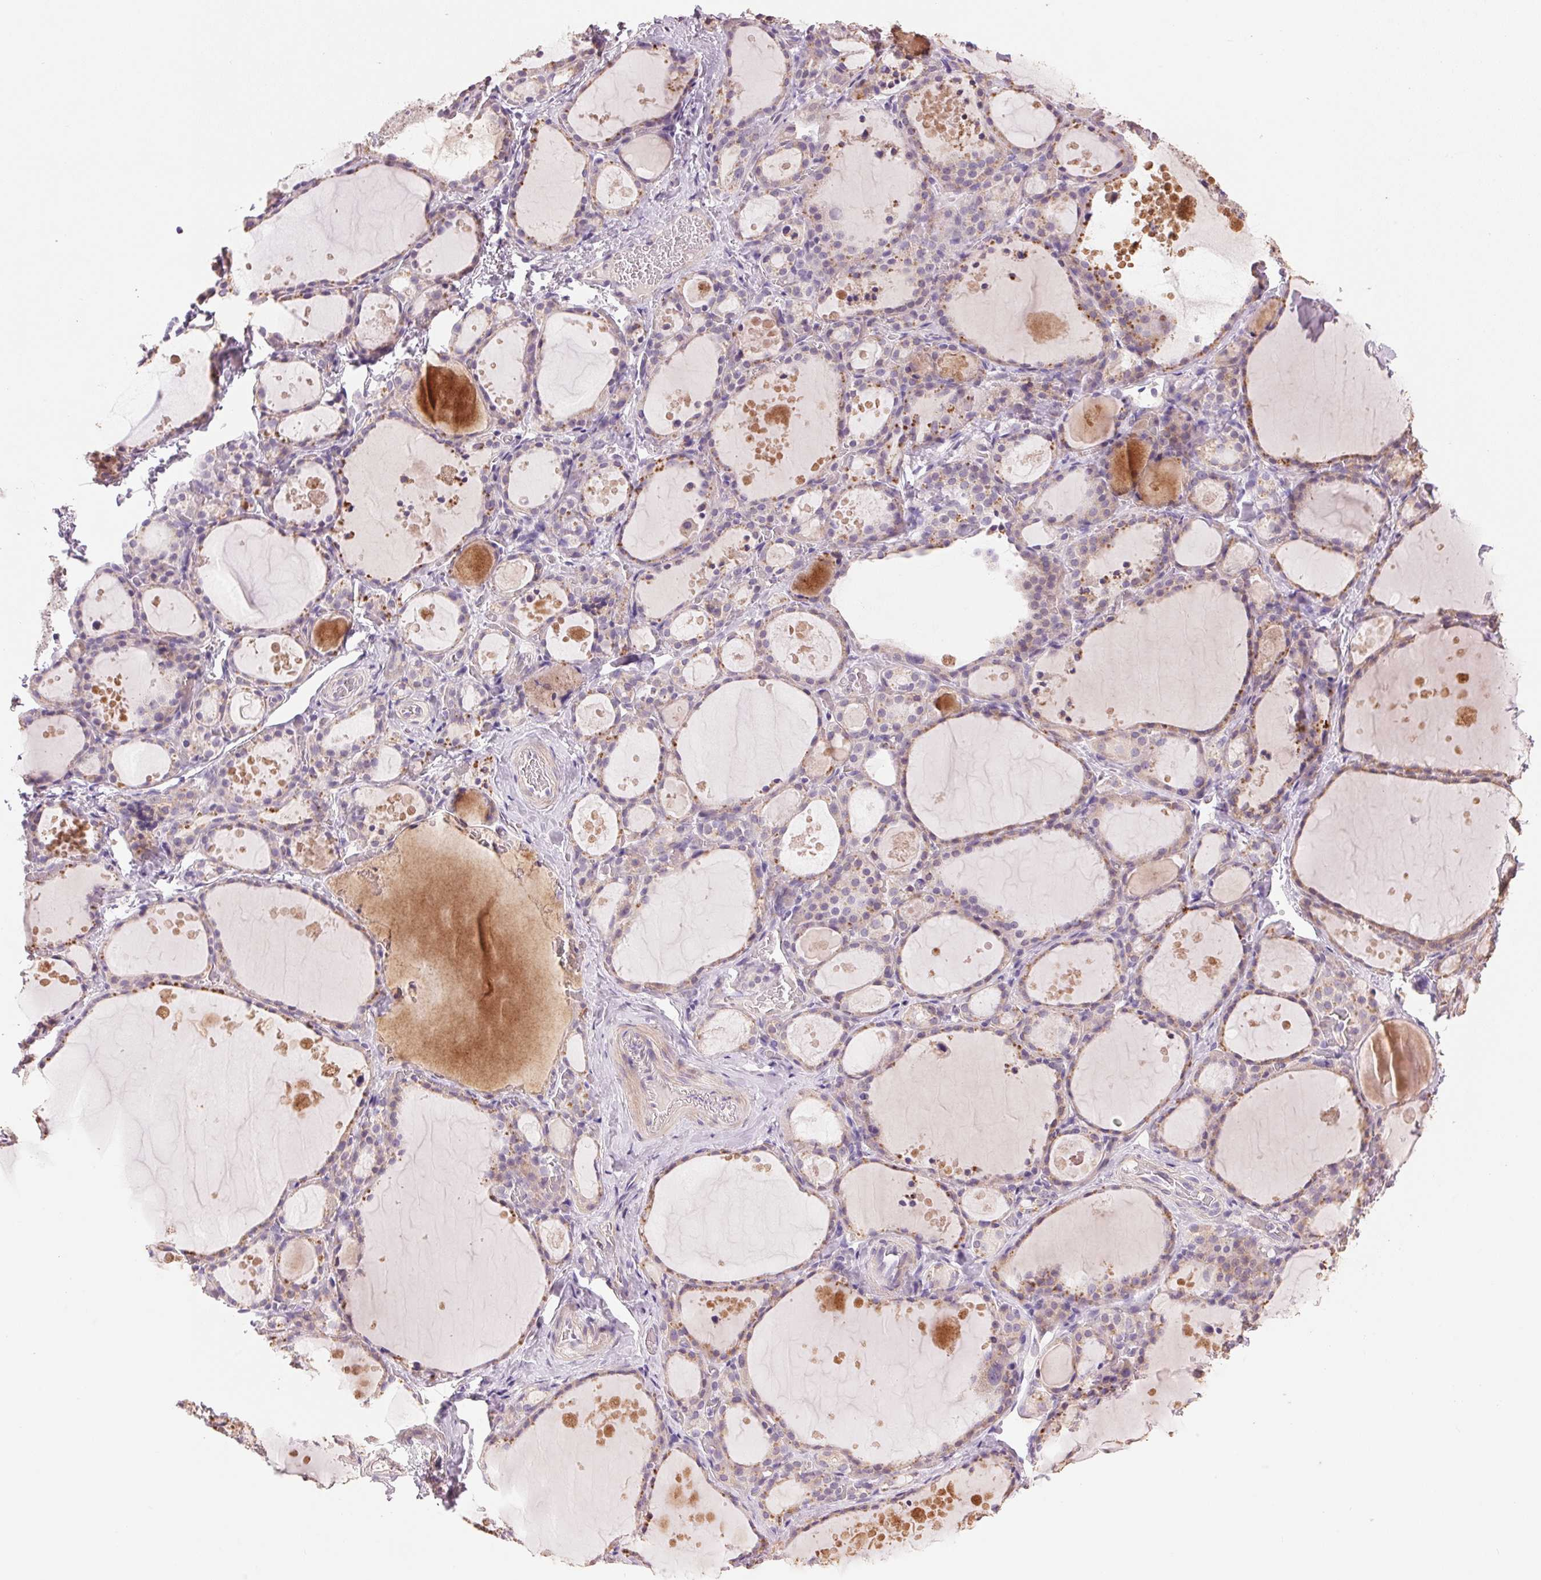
{"staining": {"intensity": "weak", "quantity": "25%-75%", "location": "cytoplasmic/membranous"}, "tissue": "thyroid gland", "cell_type": "Glandular cells", "image_type": "normal", "snomed": [{"axis": "morphology", "description": "Normal tissue, NOS"}, {"axis": "topography", "description": "Thyroid gland"}], "caption": "Thyroid gland stained with DAB (3,3'-diaminobenzidine) immunohistochemistry (IHC) demonstrates low levels of weak cytoplasmic/membranous positivity in approximately 25%-75% of glandular cells.", "gene": "LYZL6", "patient": {"sex": "male", "age": 68}}